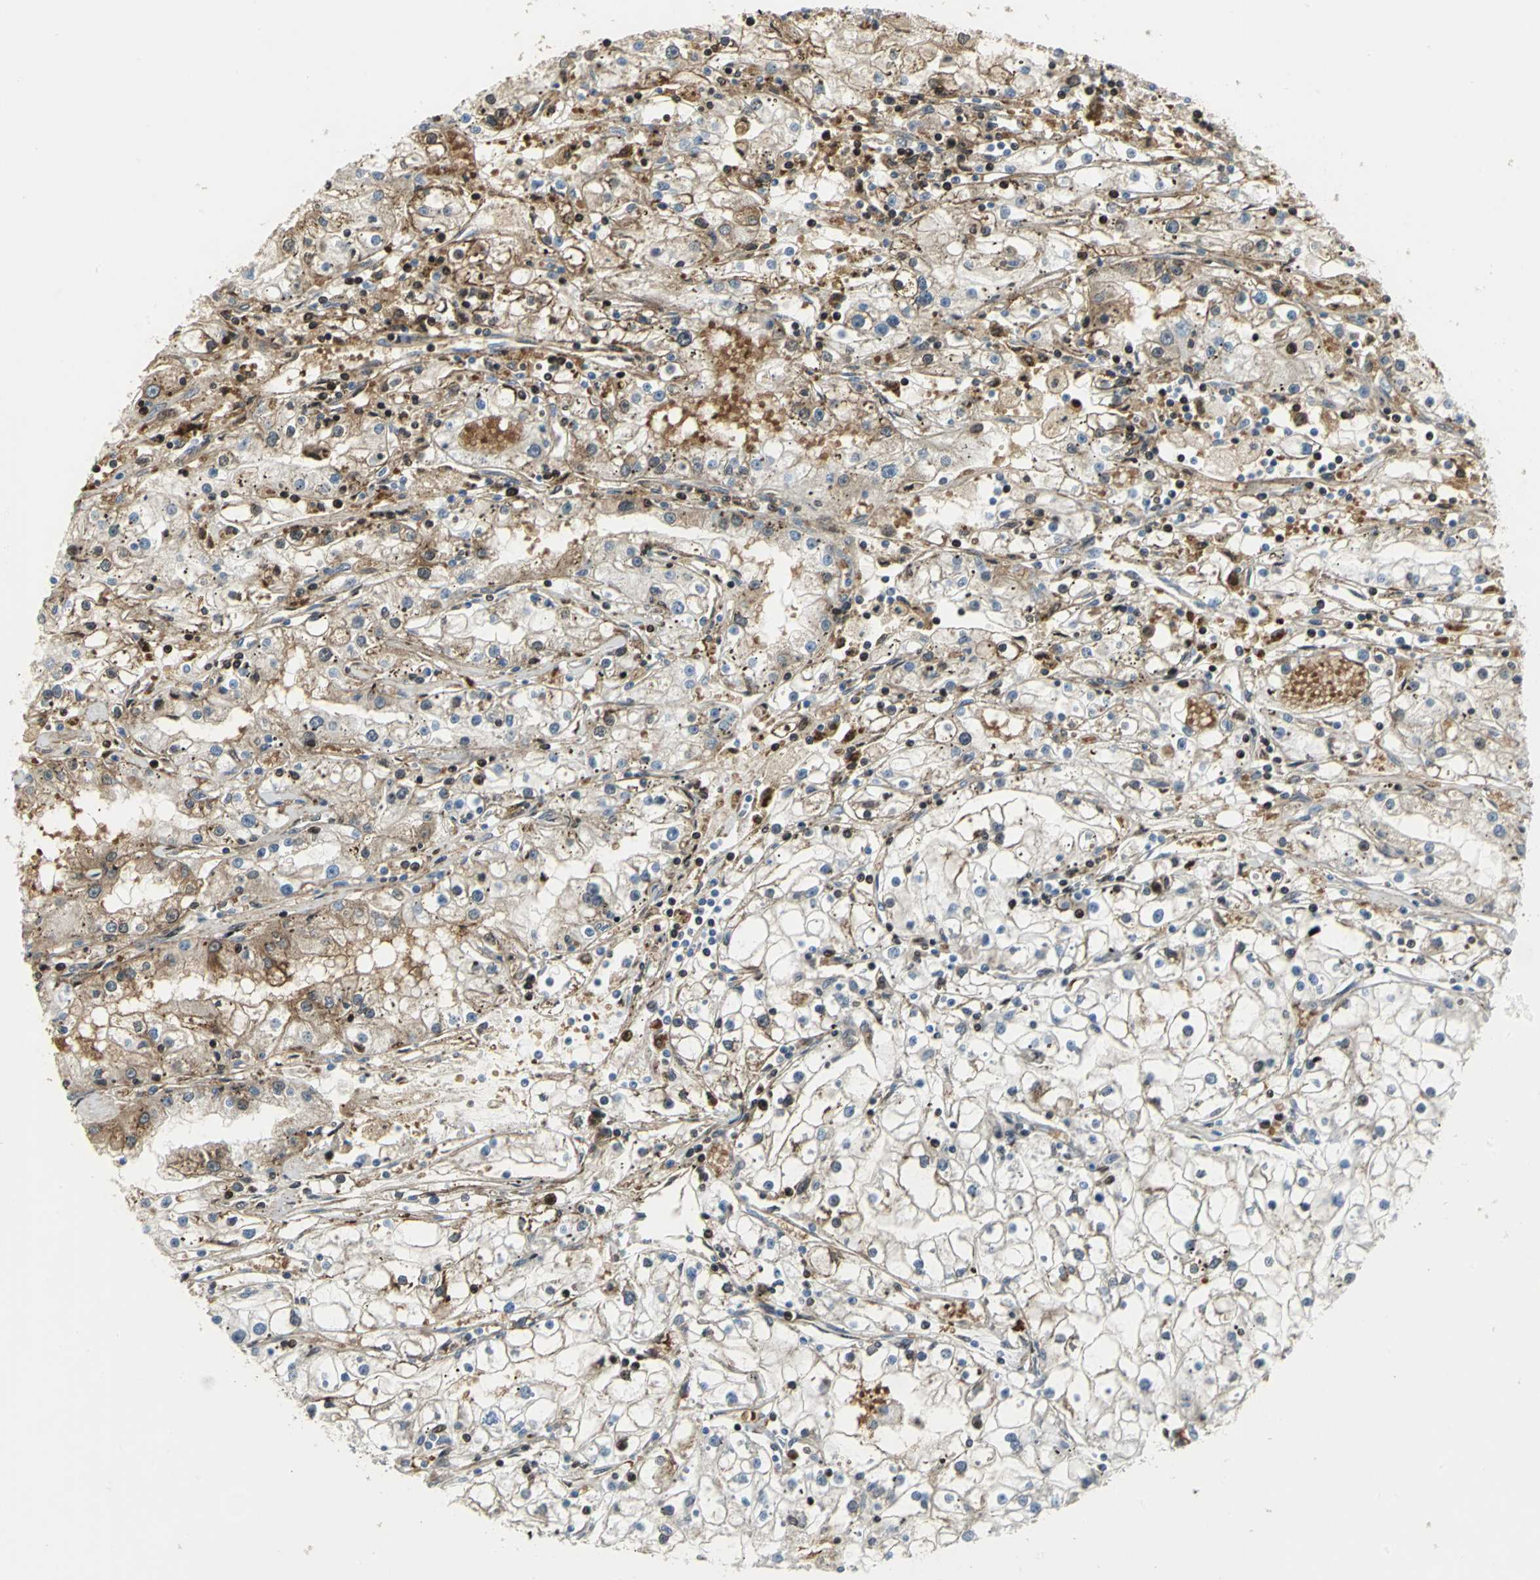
{"staining": {"intensity": "moderate", "quantity": "25%-75%", "location": "nuclear"}, "tissue": "renal cancer", "cell_type": "Tumor cells", "image_type": "cancer", "snomed": [{"axis": "morphology", "description": "Adenocarcinoma, NOS"}, {"axis": "topography", "description": "Kidney"}], "caption": "This image exhibits immunohistochemistry (IHC) staining of renal cancer, with medium moderate nuclear positivity in about 25%-75% of tumor cells.", "gene": "GLI3", "patient": {"sex": "male", "age": 56}}